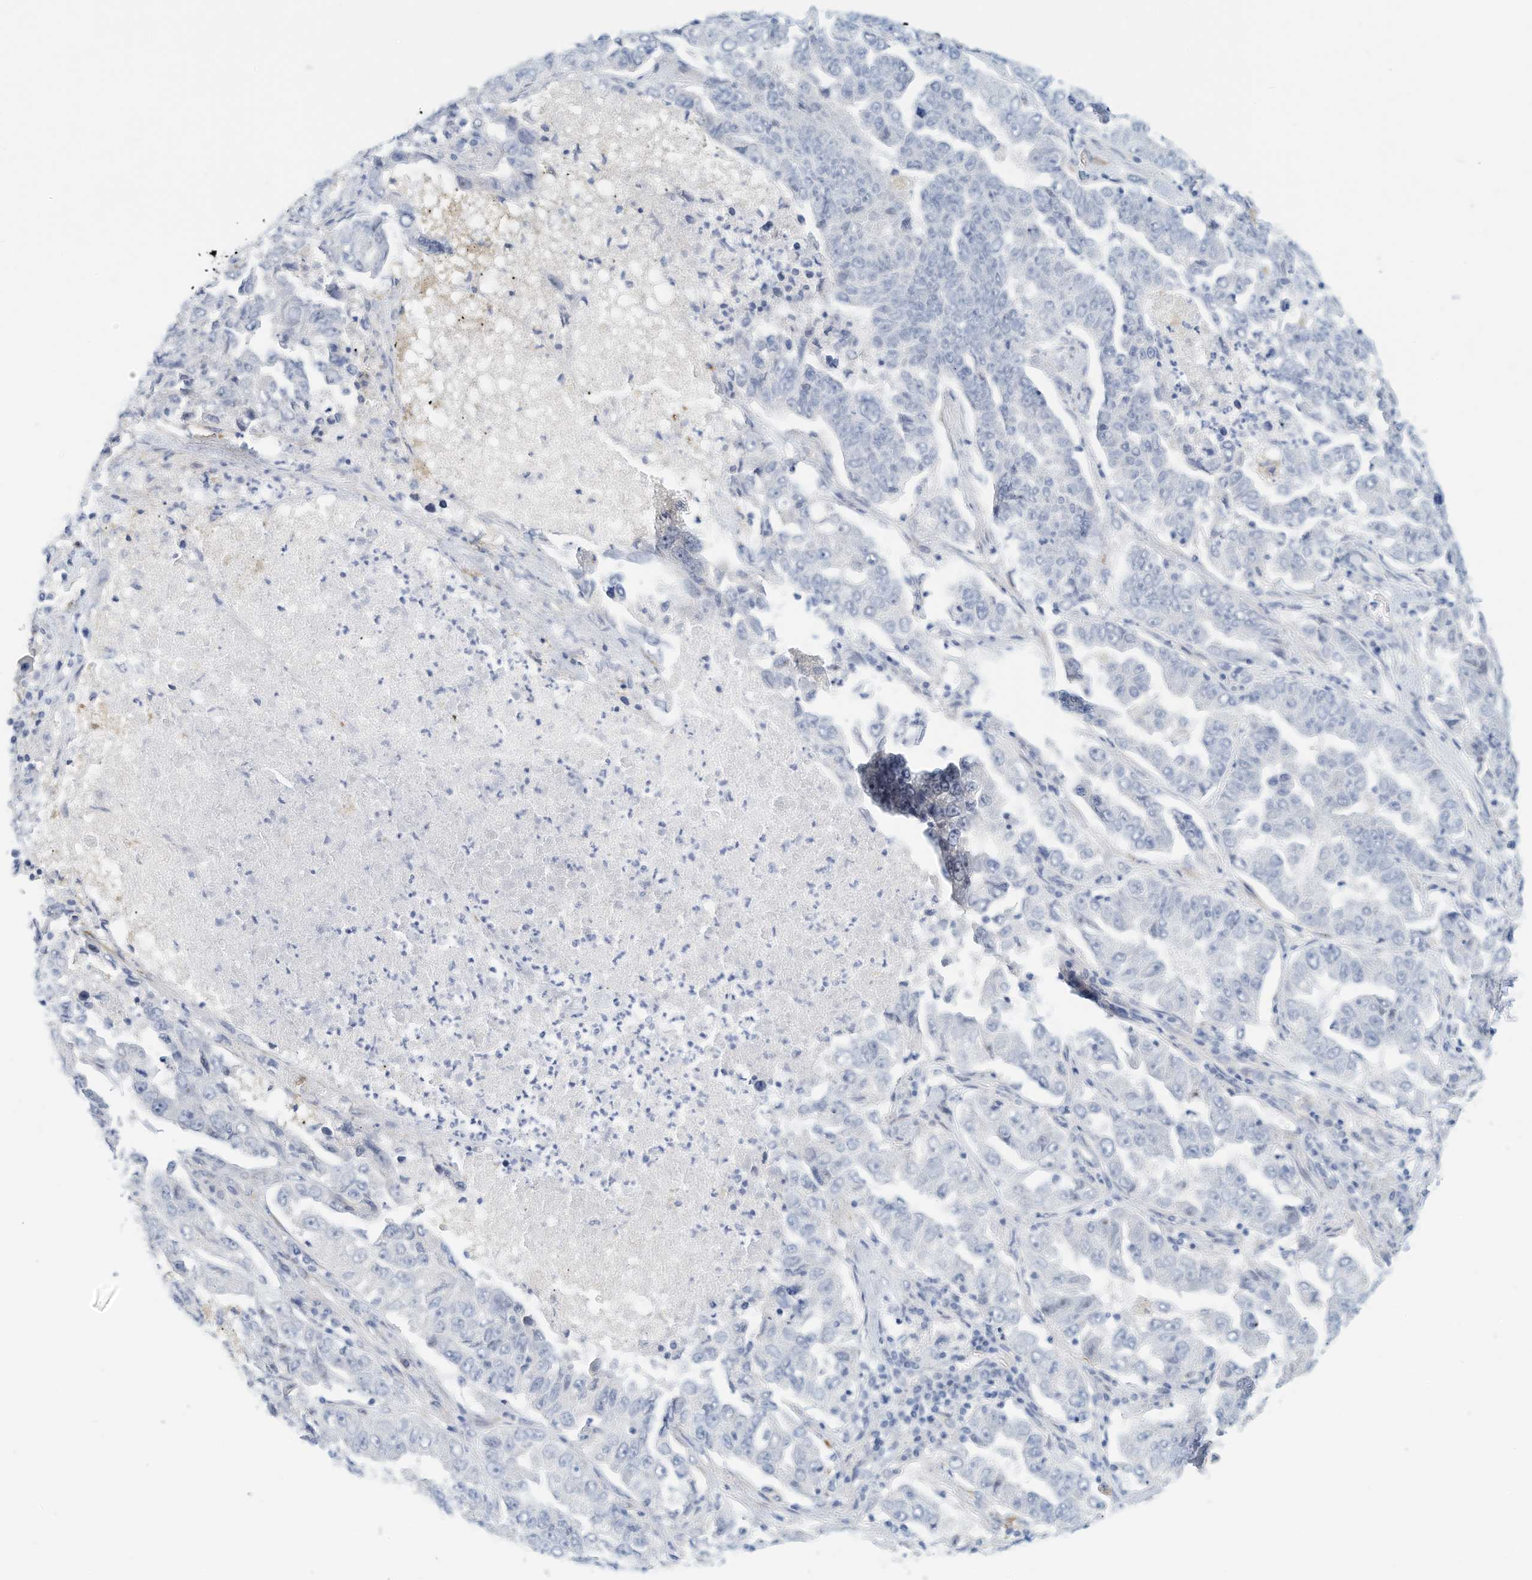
{"staining": {"intensity": "negative", "quantity": "none", "location": "none"}, "tissue": "lung cancer", "cell_type": "Tumor cells", "image_type": "cancer", "snomed": [{"axis": "morphology", "description": "Adenocarcinoma, NOS"}, {"axis": "topography", "description": "Lung"}], "caption": "Immunohistochemistry of human adenocarcinoma (lung) shows no staining in tumor cells.", "gene": "ARHGAP28", "patient": {"sex": "female", "age": 51}}